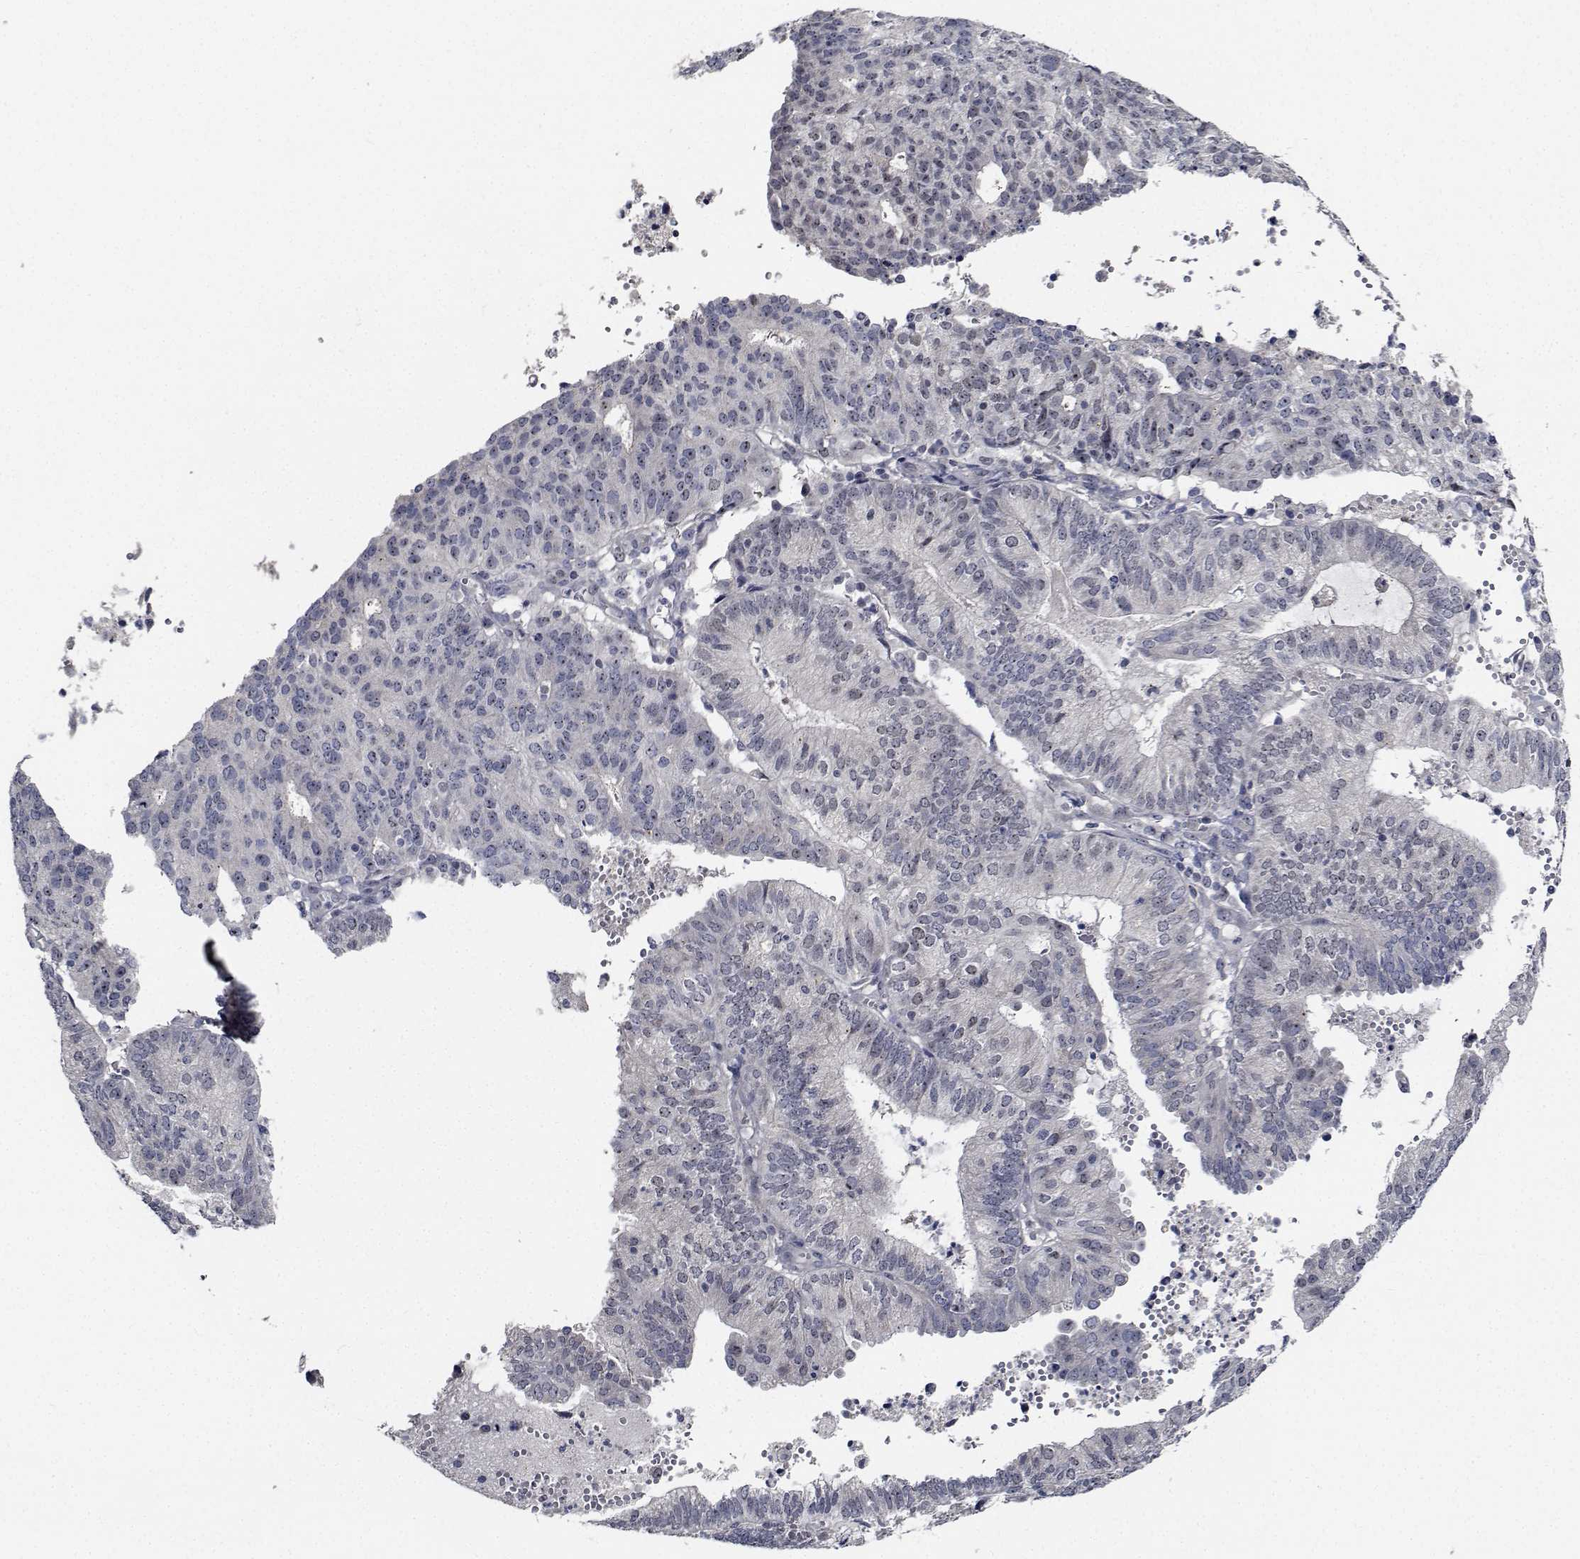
{"staining": {"intensity": "negative", "quantity": "none", "location": "none"}, "tissue": "endometrial cancer", "cell_type": "Tumor cells", "image_type": "cancer", "snomed": [{"axis": "morphology", "description": "Adenocarcinoma, NOS"}, {"axis": "topography", "description": "Endometrium"}], "caption": "This is an immunohistochemistry (IHC) micrograph of human endometrial adenocarcinoma. There is no staining in tumor cells.", "gene": "NVL", "patient": {"sex": "female", "age": 82}}